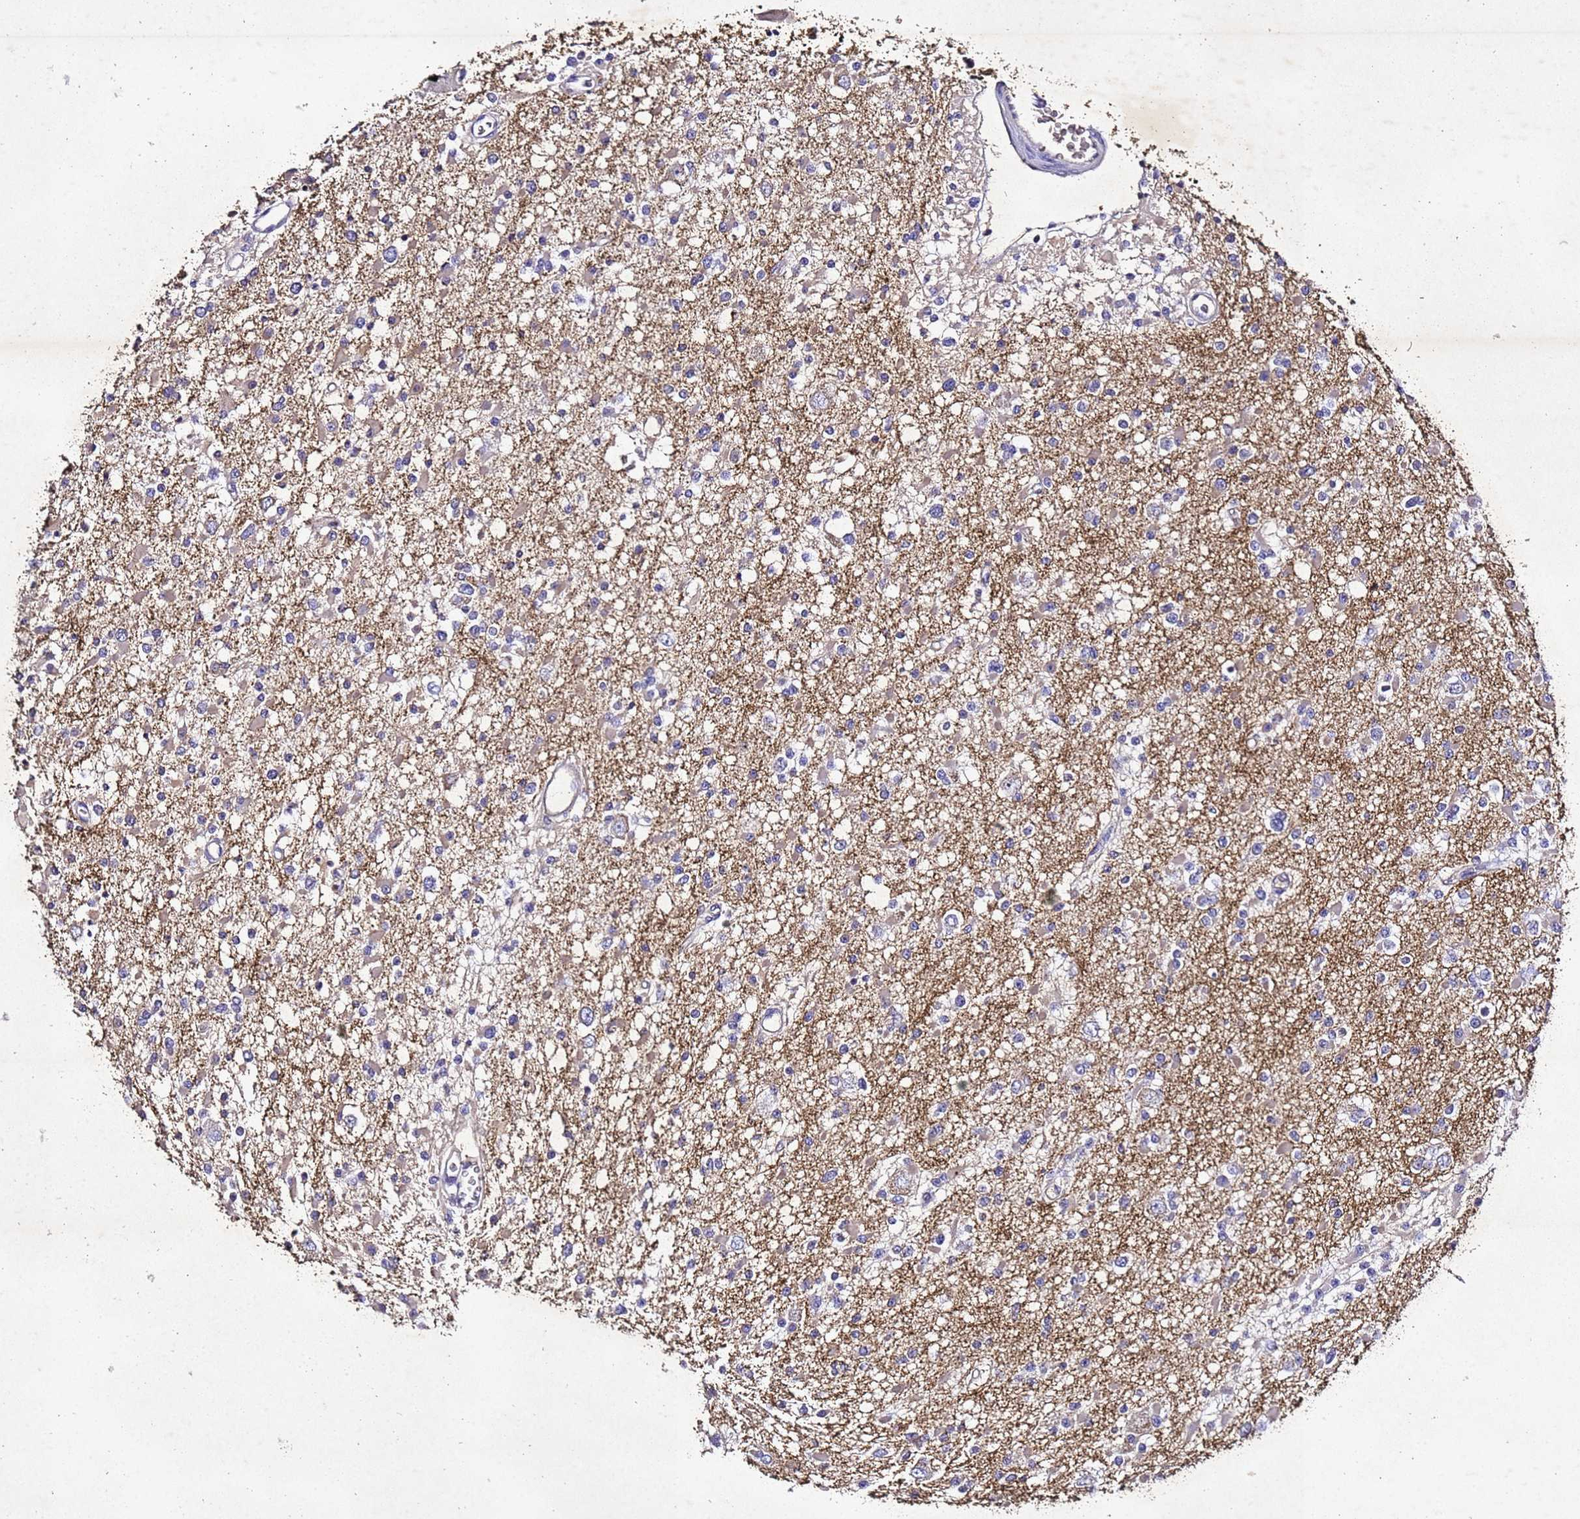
{"staining": {"intensity": "negative", "quantity": "none", "location": "none"}, "tissue": "glioma", "cell_type": "Tumor cells", "image_type": "cancer", "snomed": [{"axis": "morphology", "description": "Glioma, malignant, Low grade"}, {"axis": "topography", "description": "Brain"}], "caption": "Tumor cells show no significant positivity in malignant glioma (low-grade).", "gene": "SV2B", "patient": {"sex": "female", "age": 22}}